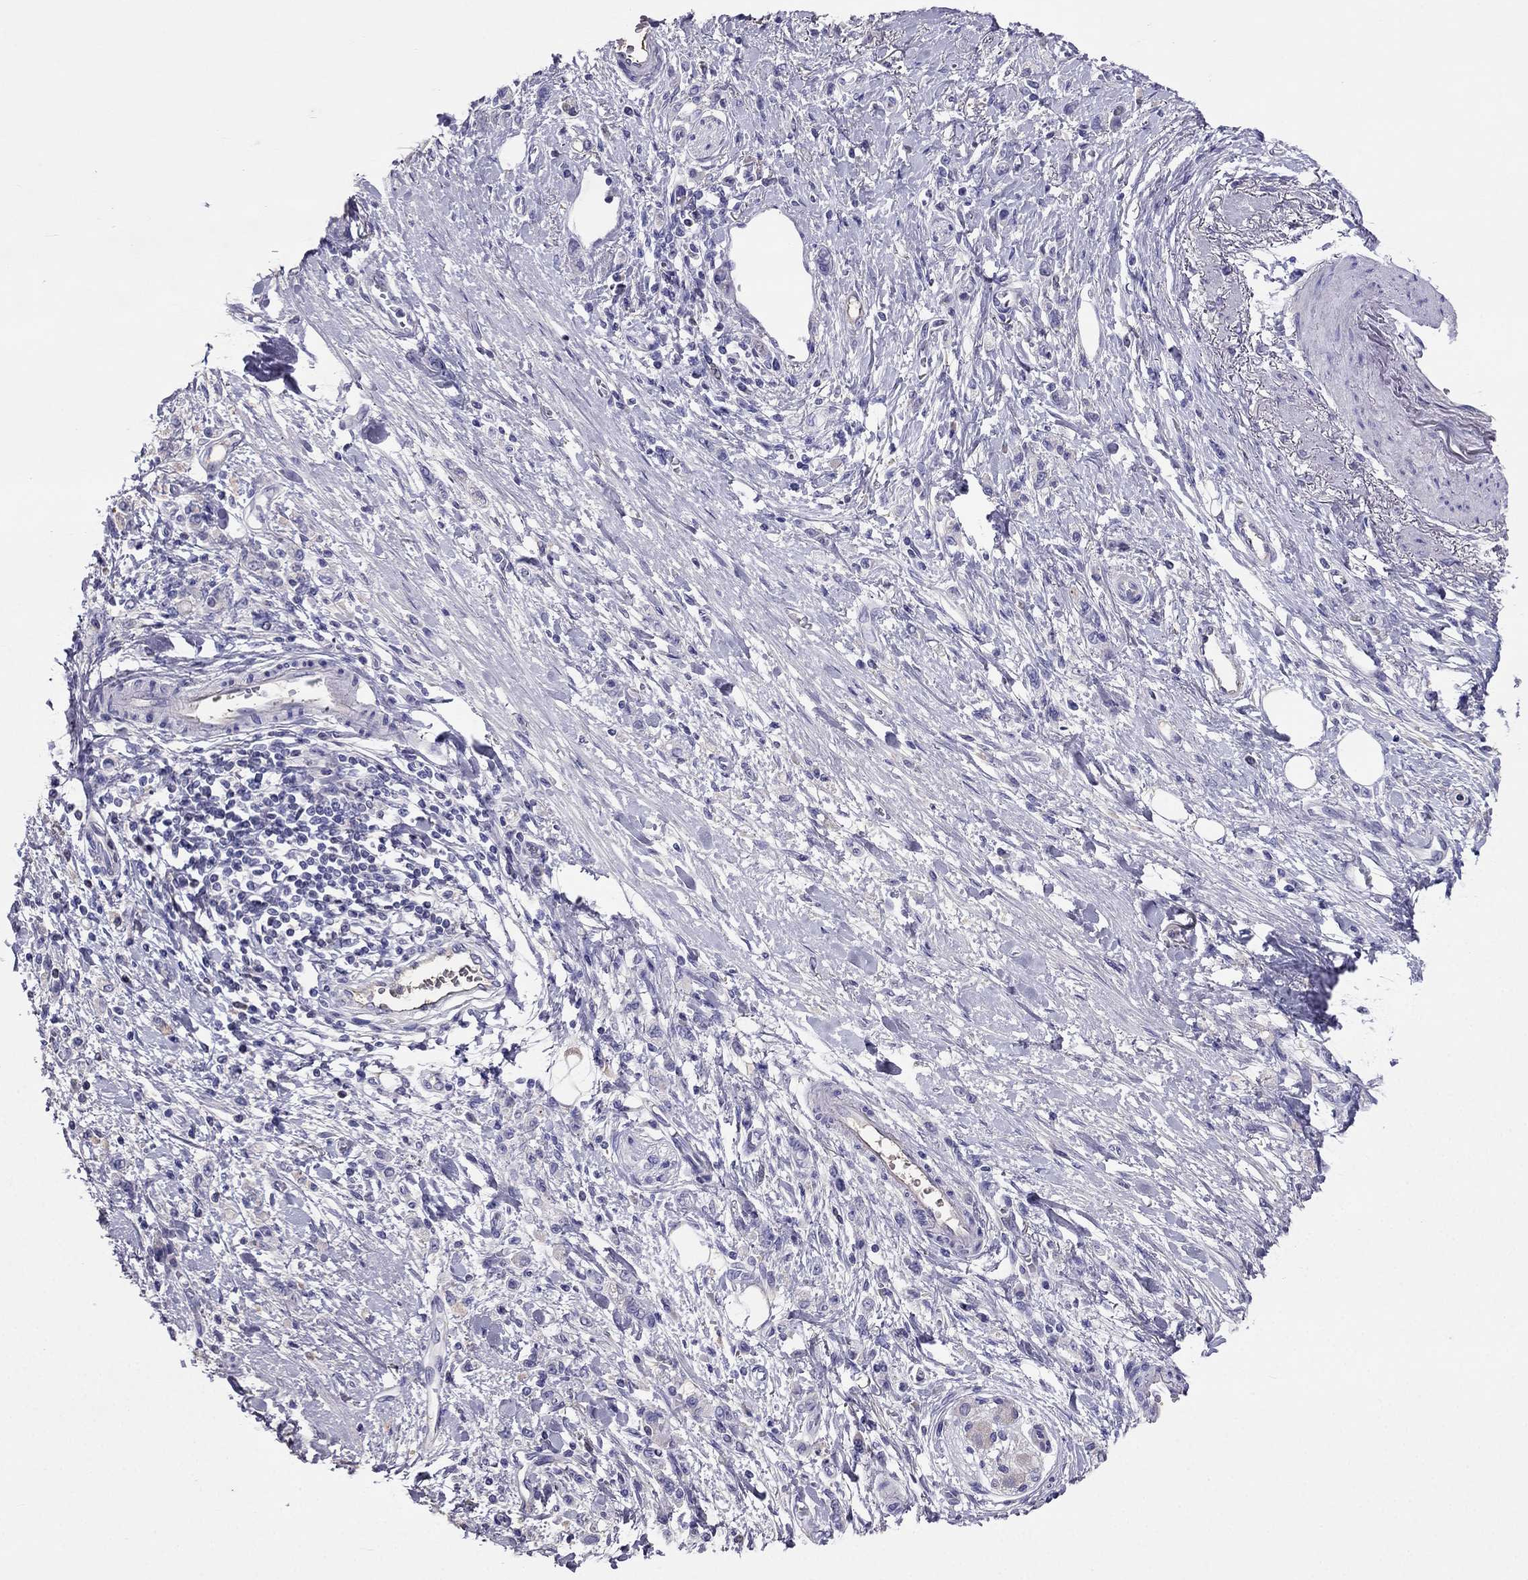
{"staining": {"intensity": "negative", "quantity": "none", "location": "none"}, "tissue": "stomach cancer", "cell_type": "Tumor cells", "image_type": "cancer", "snomed": [{"axis": "morphology", "description": "Adenocarcinoma, NOS"}, {"axis": "topography", "description": "Stomach"}], "caption": "Immunohistochemical staining of adenocarcinoma (stomach) displays no significant staining in tumor cells. (DAB (3,3'-diaminobenzidine) immunohistochemistry (IHC), high magnification).", "gene": "TBC1D21", "patient": {"sex": "male", "age": 77}}